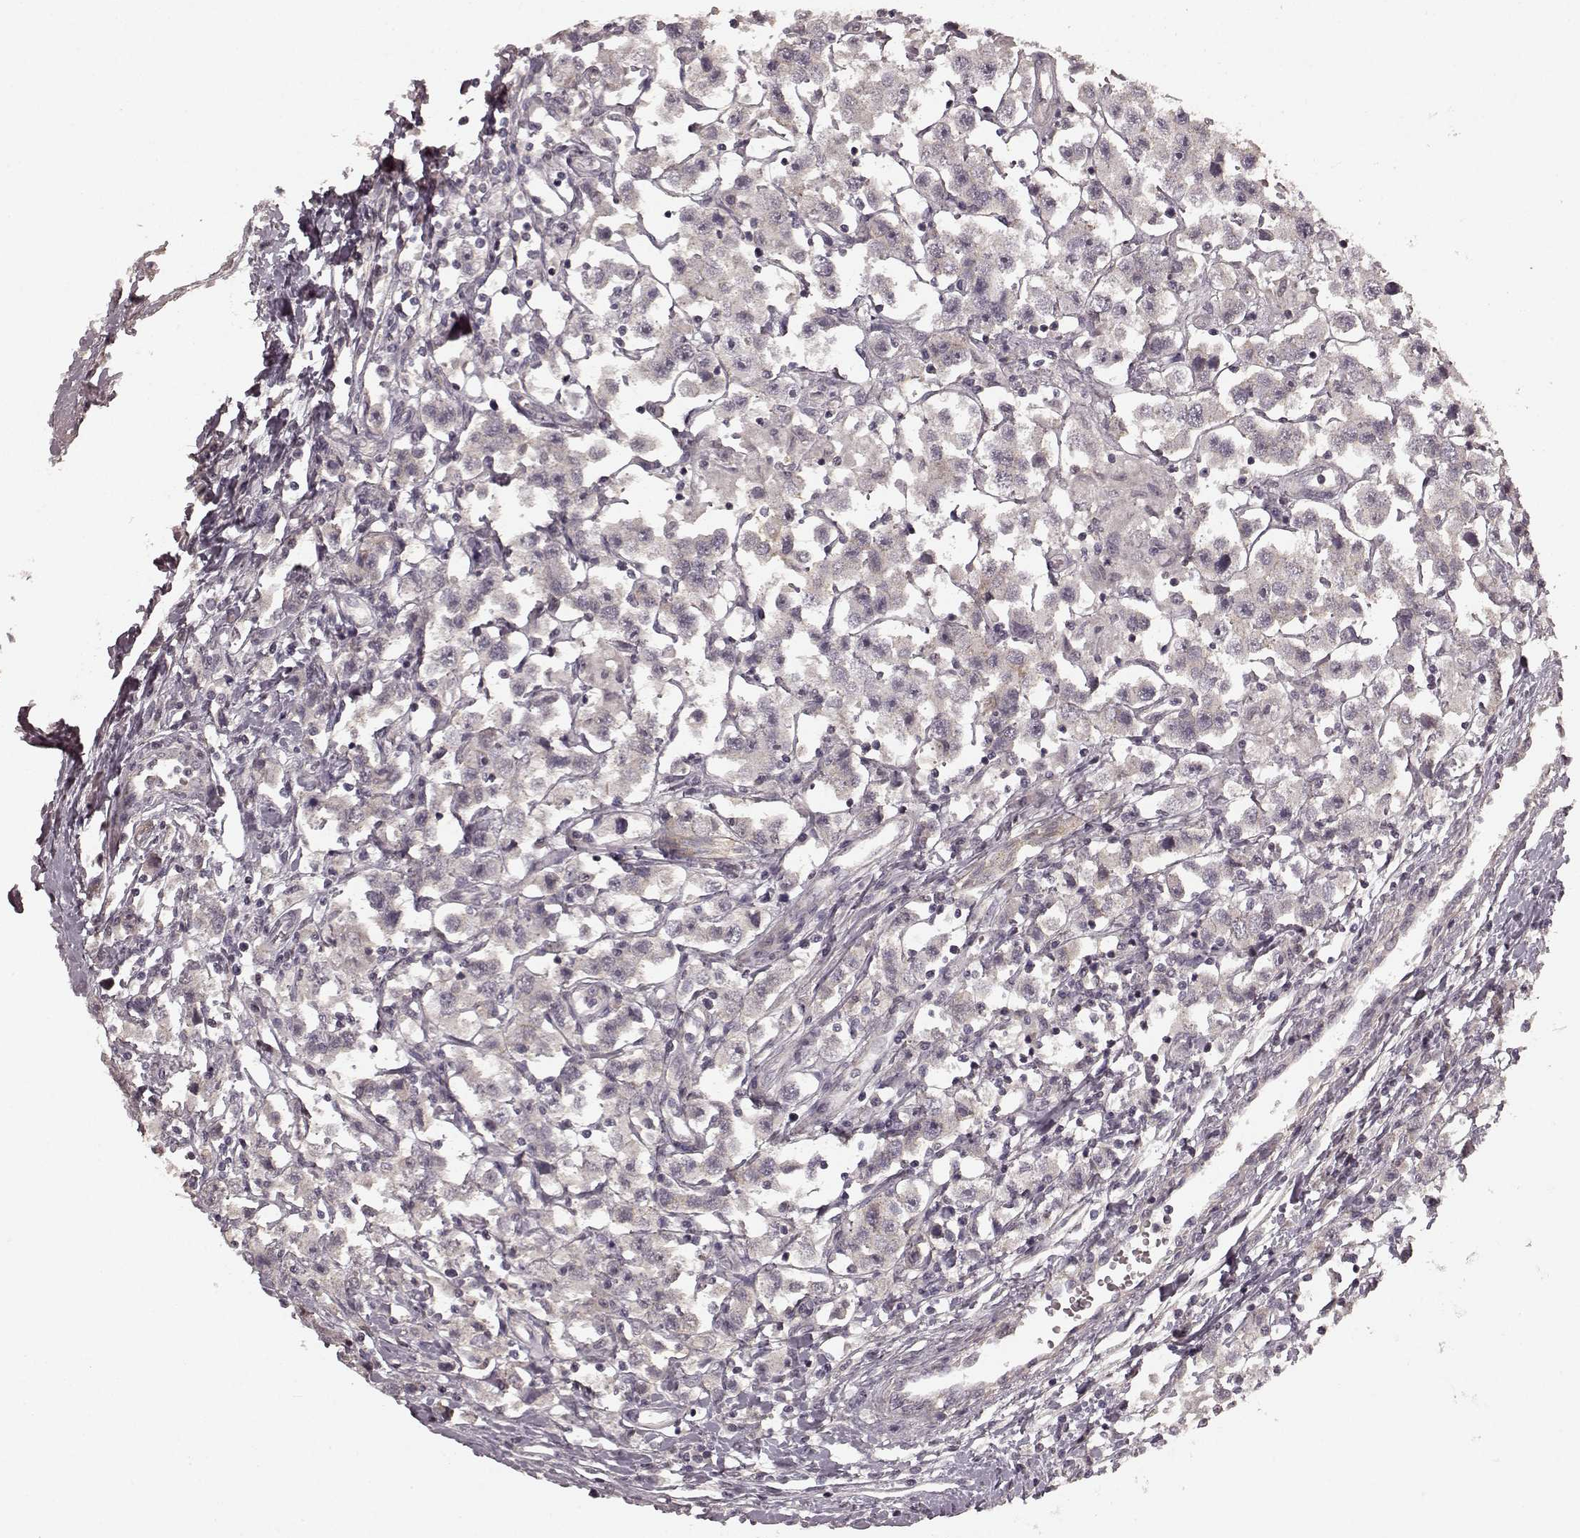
{"staining": {"intensity": "negative", "quantity": "none", "location": "none"}, "tissue": "testis cancer", "cell_type": "Tumor cells", "image_type": "cancer", "snomed": [{"axis": "morphology", "description": "Seminoma, NOS"}, {"axis": "topography", "description": "Testis"}], "caption": "High power microscopy image of an IHC image of testis cancer, revealing no significant staining in tumor cells. (Stains: DAB immunohistochemistry with hematoxylin counter stain, Microscopy: brightfield microscopy at high magnification).", "gene": "PRKCE", "patient": {"sex": "male", "age": 45}}